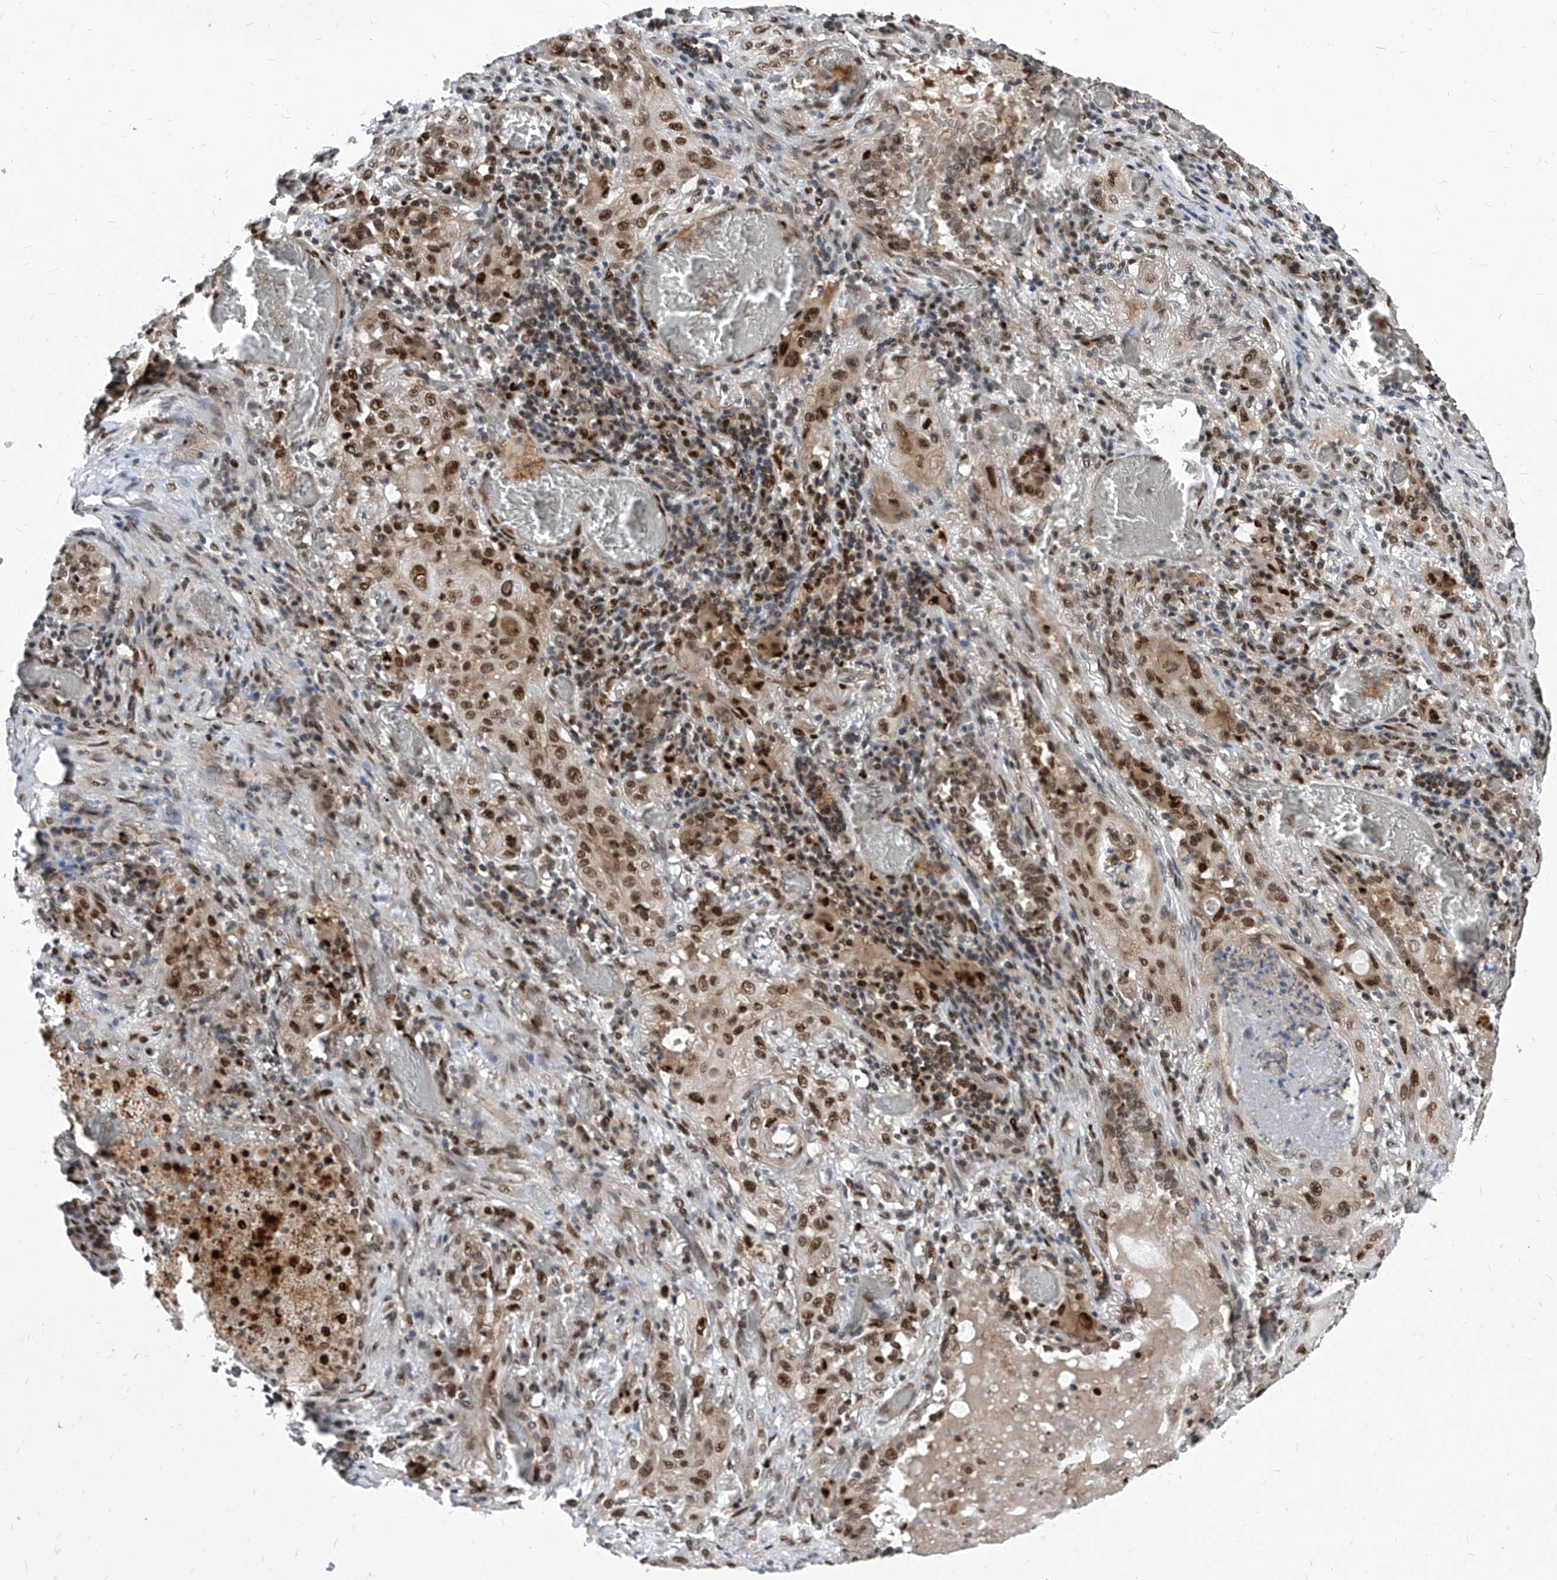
{"staining": {"intensity": "moderate", "quantity": ">75%", "location": "nuclear"}, "tissue": "lung cancer", "cell_type": "Tumor cells", "image_type": "cancer", "snomed": [{"axis": "morphology", "description": "Squamous cell carcinoma, NOS"}, {"axis": "topography", "description": "Lung"}], "caption": "Lung squamous cell carcinoma was stained to show a protein in brown. There is medium levels of moderate nuclear expression in approximately >75% of tumor cells.", "gene": "KPNB1", "patient": {"sex": "female", "age": 47}}